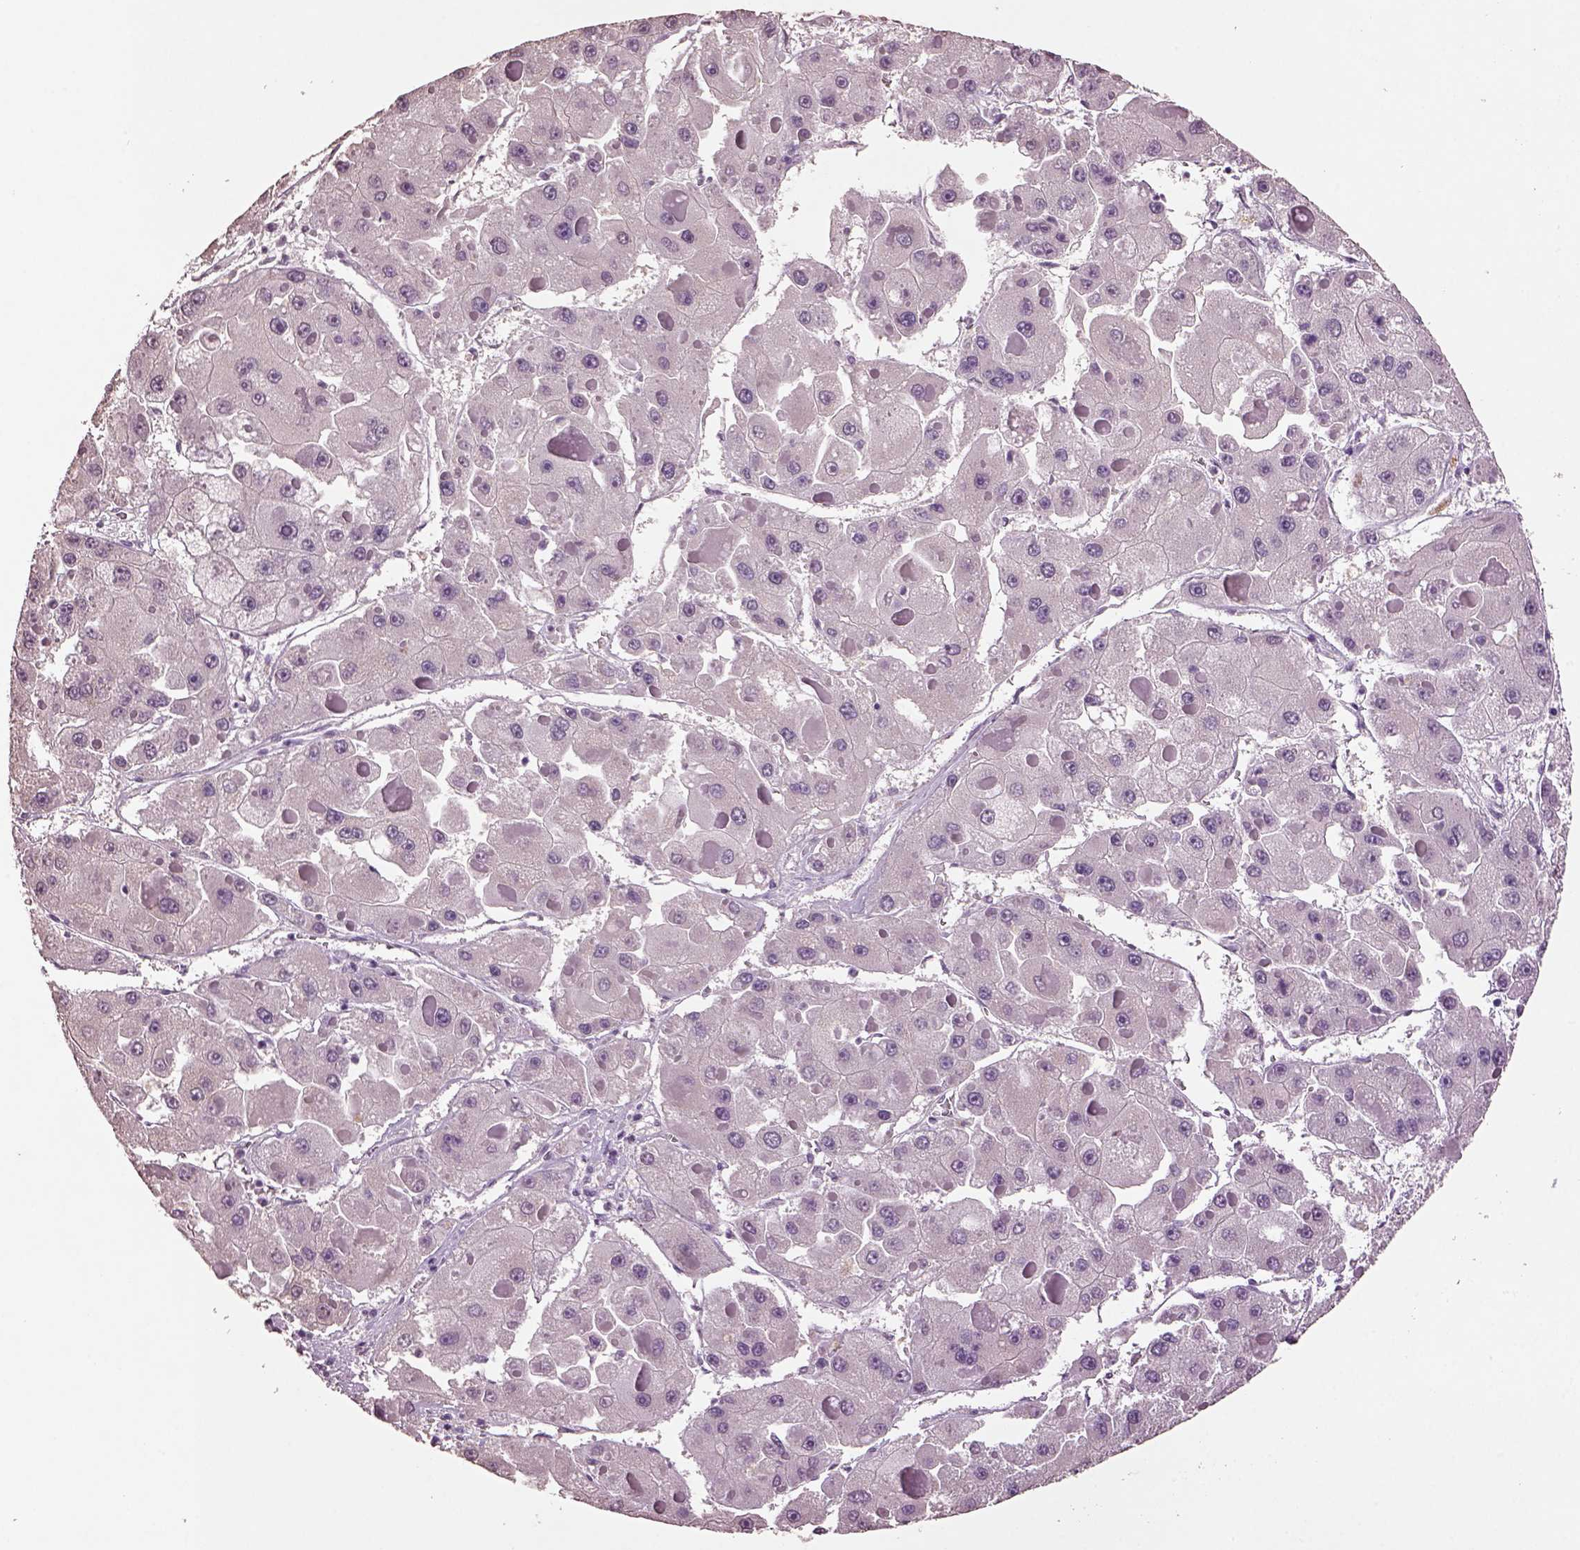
{"staining": {"intensity": "negative", "quantity": "none", "location": "none"}, "tissue": "liver cancer", "cell_type": "Tumor cells", "image_type": "cancer", "snomed": [{"axis": "morphology", "description": "Carcinoma, Hepatocellular, NOS"}, {"axis": "topography", "description": "Liver"}], "caption": "Histopathology image shows no significant protein positivity in tumor cells of hepatocellular carcinoma (liver).", "gene": "KCNIP3", "patient": {"sex": "female", "age": 73}}